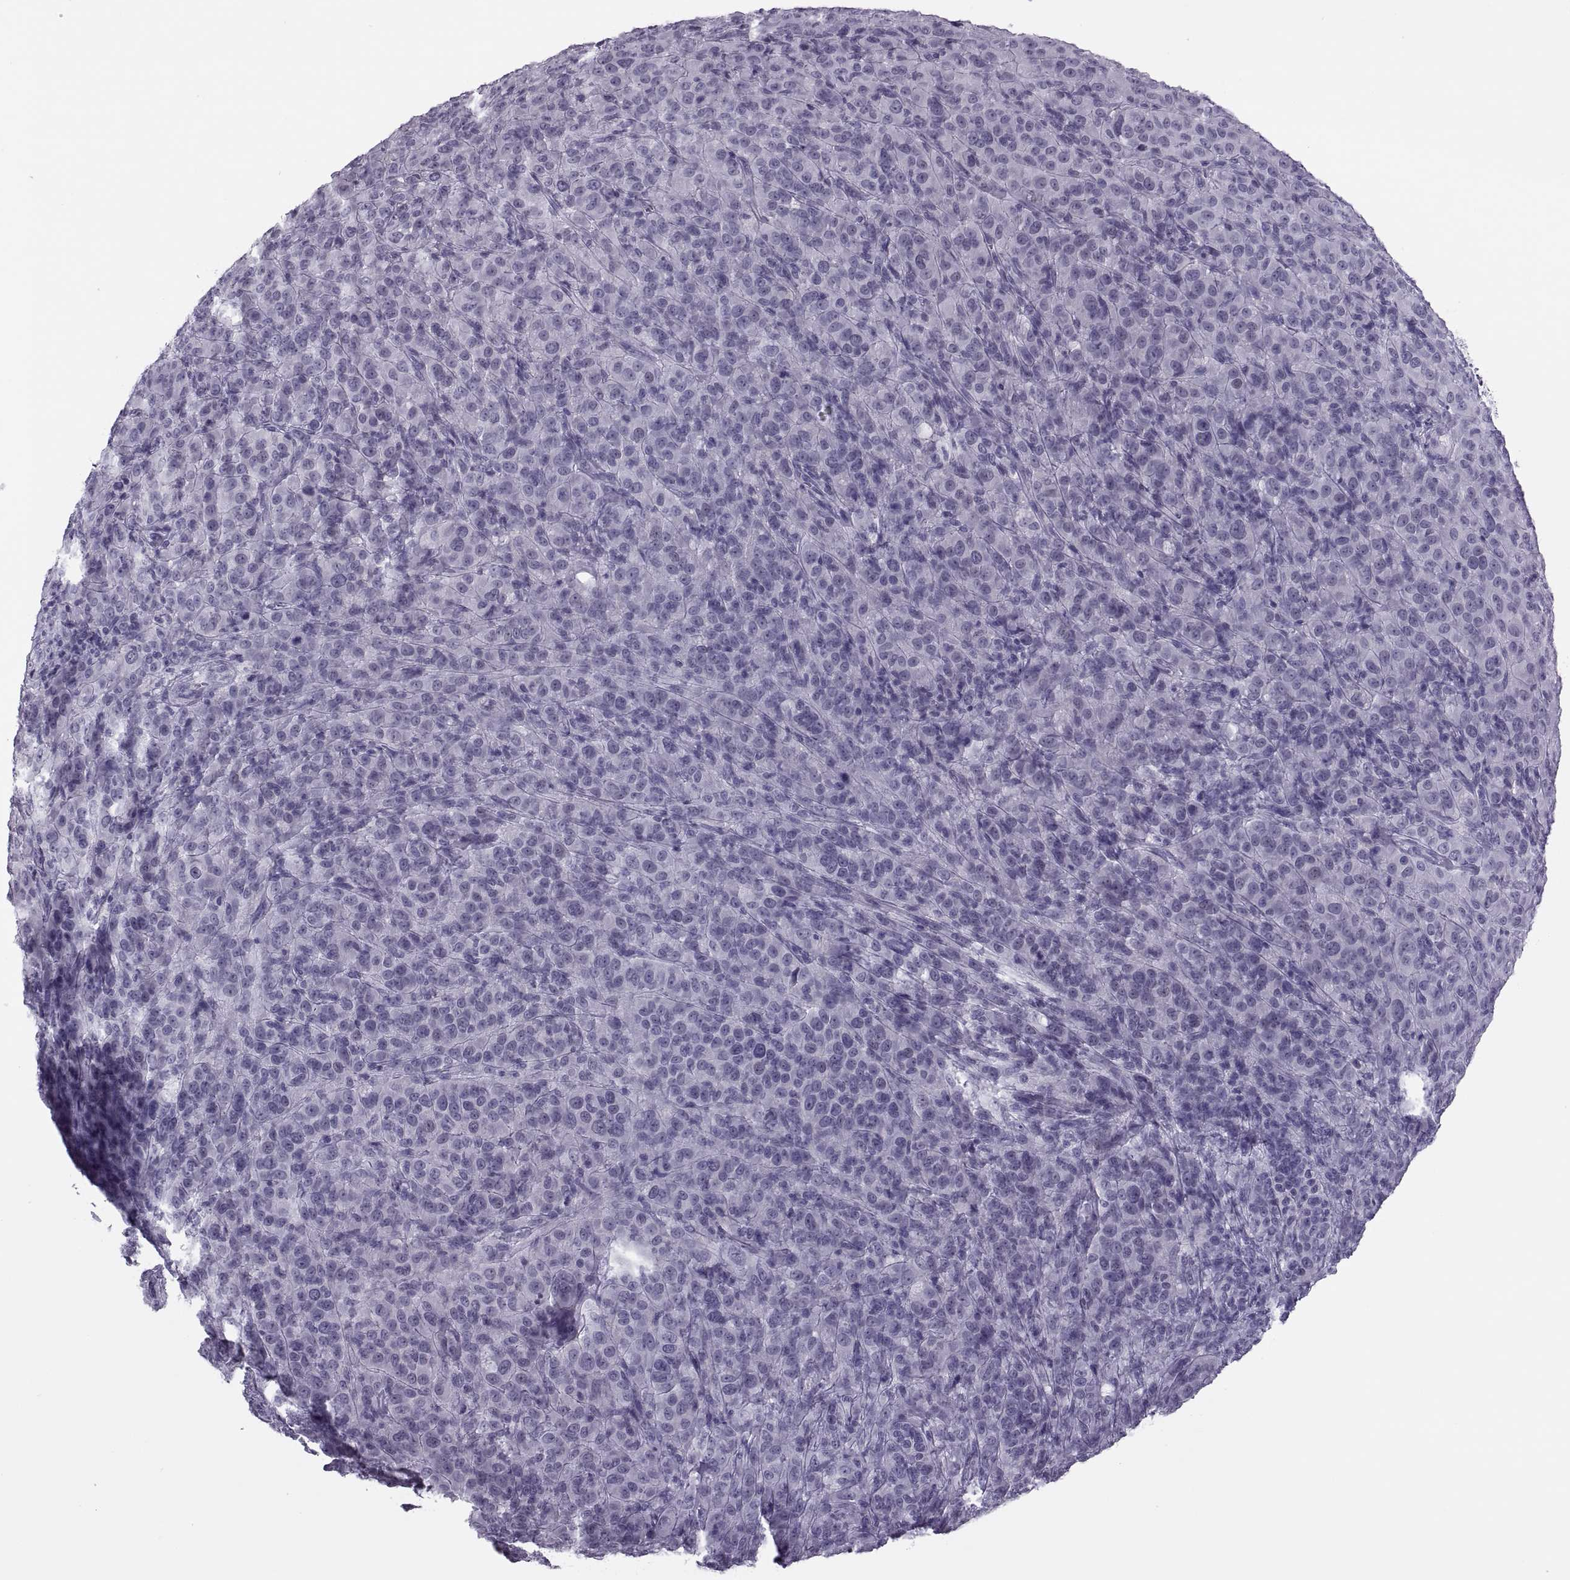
{"staining": {"intensity": "negative", "quantity": "none", "location": "none"}, "tissue": "melanoma", "cell_type": "Tumor cells", "image_type": "cancer", "snomed": [{"axis": "morphology", "description": "Malignant melanoma, NOS"}, {"axis": "topography", "description": "Skin"}], "caption": "Micrograph shows no protein expression in tumor cells of melanoma tissue. (DAB immunohistochemistry (IHC), high magnification).", "gene": "SYNGR4", "patient": {"sex": "female", "age": 87}}